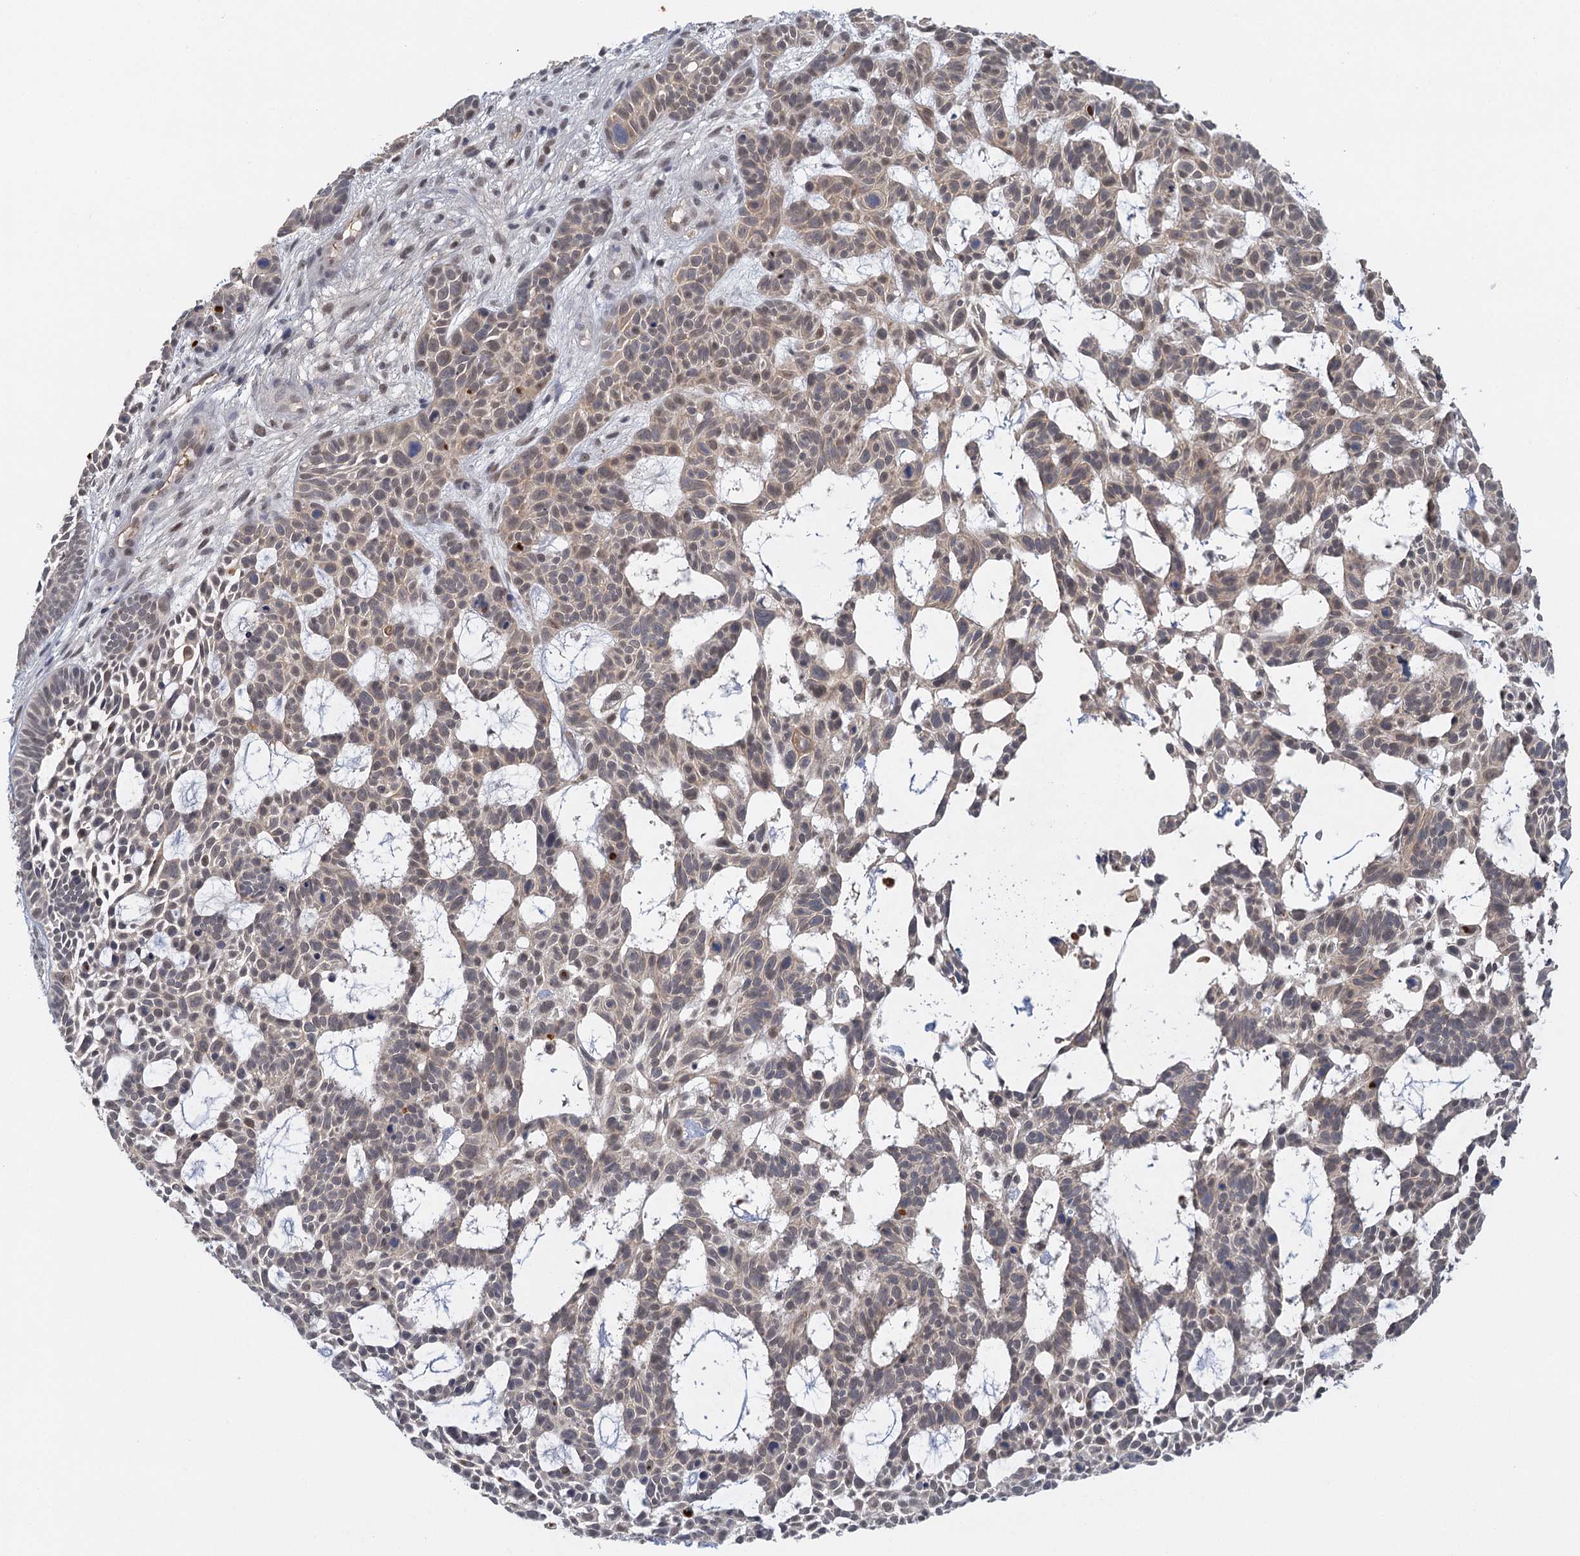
{"staining": {"intensity": "weak", "quantity": "25%-75%", "location": "cytoplasmic/membranous,nuclear"}, "tissue": "skin cancer", "cell_type": "Tumor cells", "image_type": "cancer", "snomed": [{"axis": "morphology", "description": "Basal cell carcinoma"}, {"axis": "topography", "description": "Skin"}], "caption": "A photomicrograph of skin basal cell carcinoma stained for a protein demonstrates weak cytoplasmic/membranous and nuclear brown staining in tumor cells.", "gene": "GPATCH11", "patient": {"sex": "male", "age": 89}}